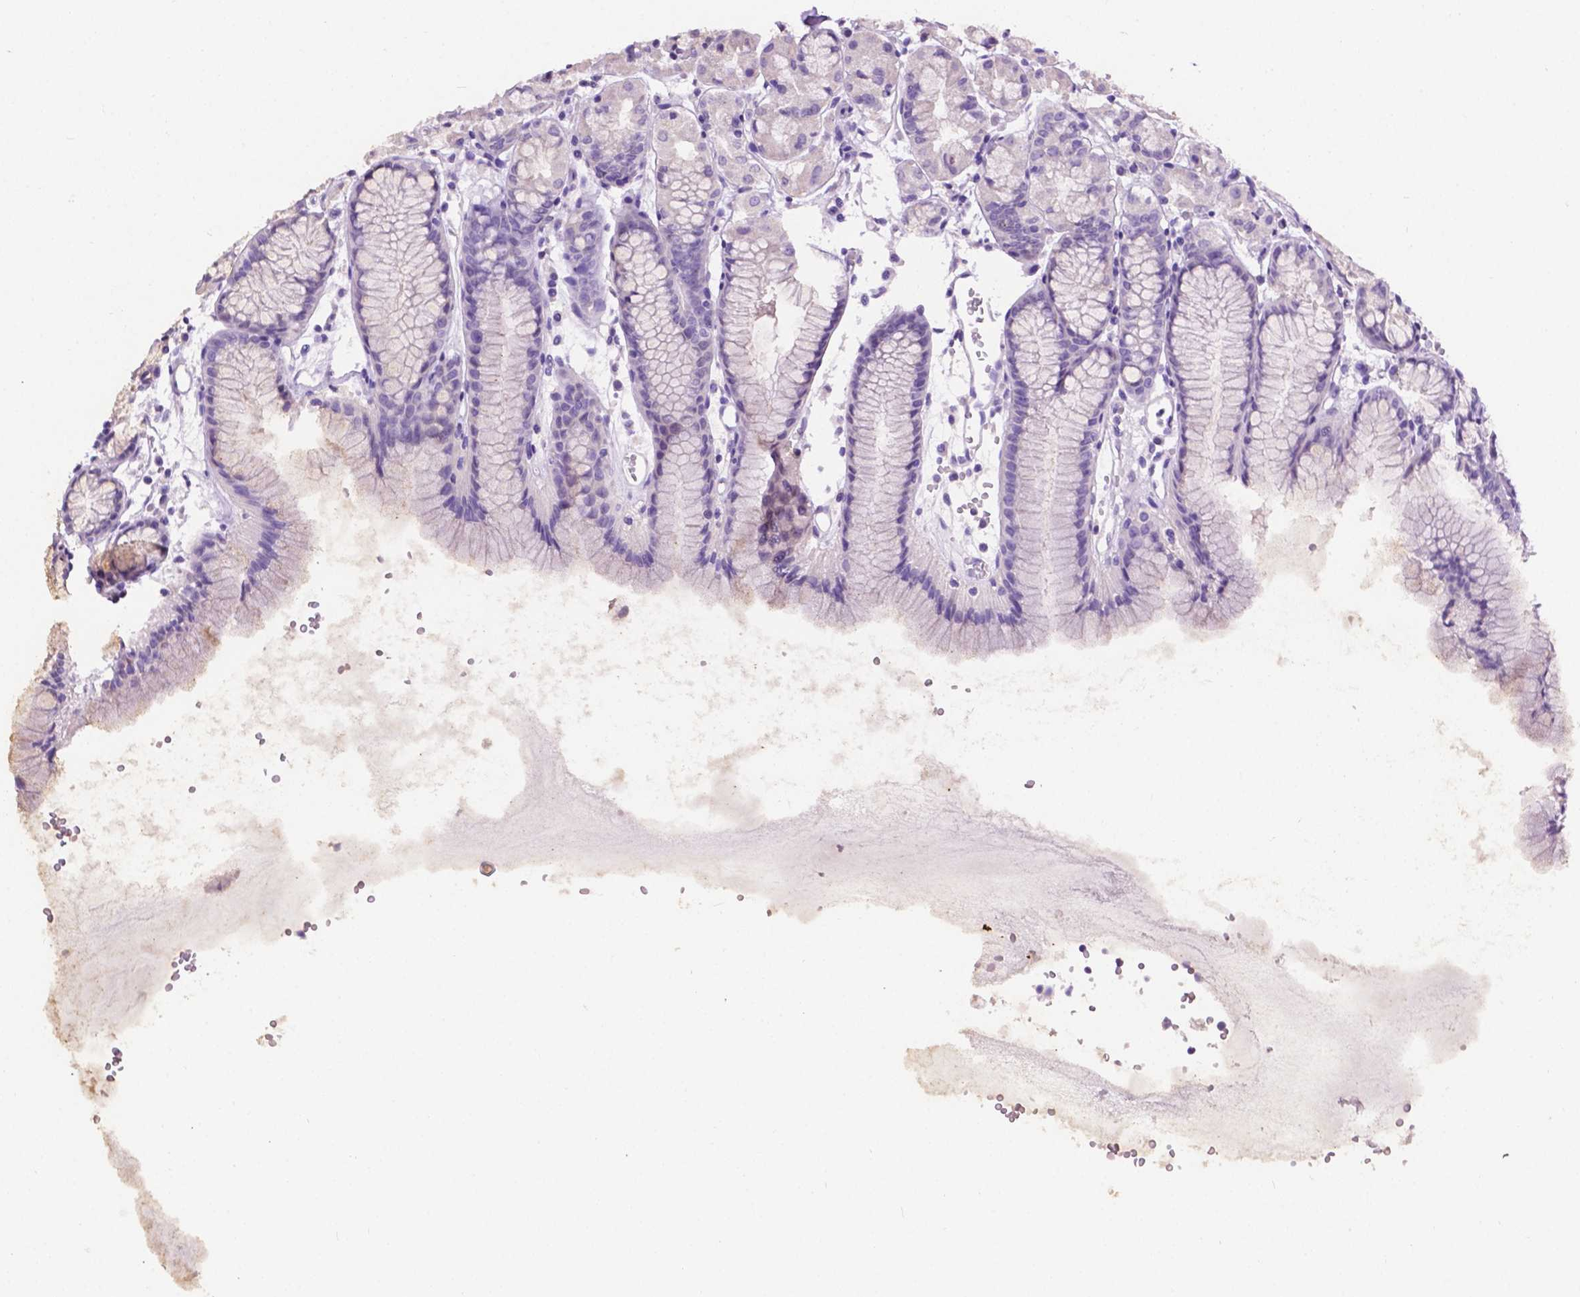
{"staining": {"intensity": "negative", "quantity": "none", "location": "none"}, "tissue": "stomach", "cell_type": "Glandular cells", "image_type": "normal", "snomed": [{"axis": "morphology", "description": "Normal tissue, NOS"}, {"axis": "topography", "description": "Stomach, upper"}], "caption": "Immunohistochemistry photomicrograph of benign stomach stained for a protein (brown), which displays no staining in glandular cells. (IHC, brightfield microscopy, high magnification).", "gene": "TACSTD2", "patient": {"sex": "male", "age": 47}}